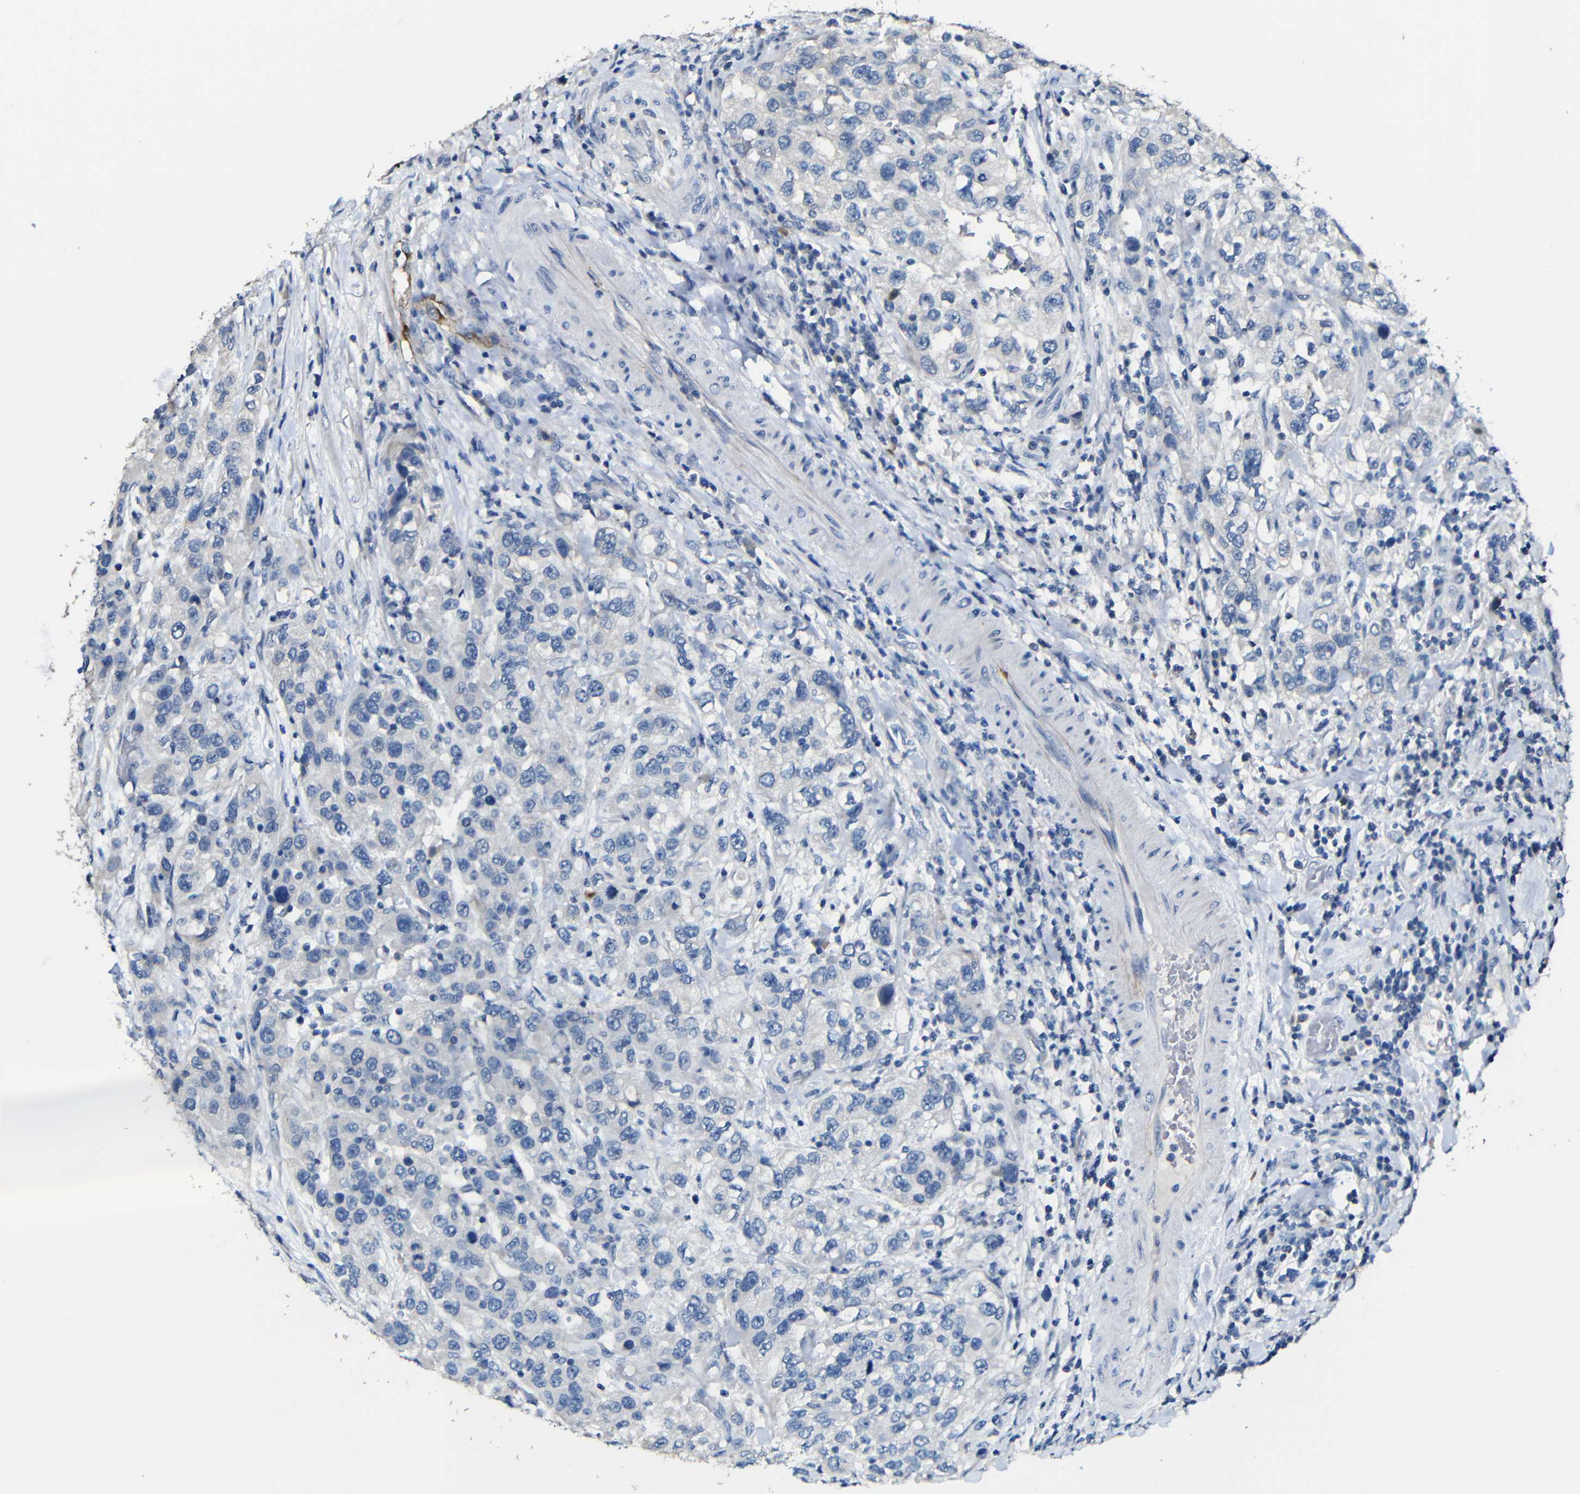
{"staining": {"intensity": "negative", "quantity": "none", "location": "none"}, "tissue": "urothelial cancer", "cell_type": "Tumor cells", "image_type": "cancer", "snomed": [{"axis": "morphology", "description": "Urothelial carcinoma, High grade"}, {"axis": "topography", "description": "Urinary bladder"}], "caption": "Immunohistochemical staining of urothelial carcinoma (high-grade) exhibits no significant positivity in tumor cells.", "gene": "ACKR2", "patient": {"sex": "female", "age": 80}}